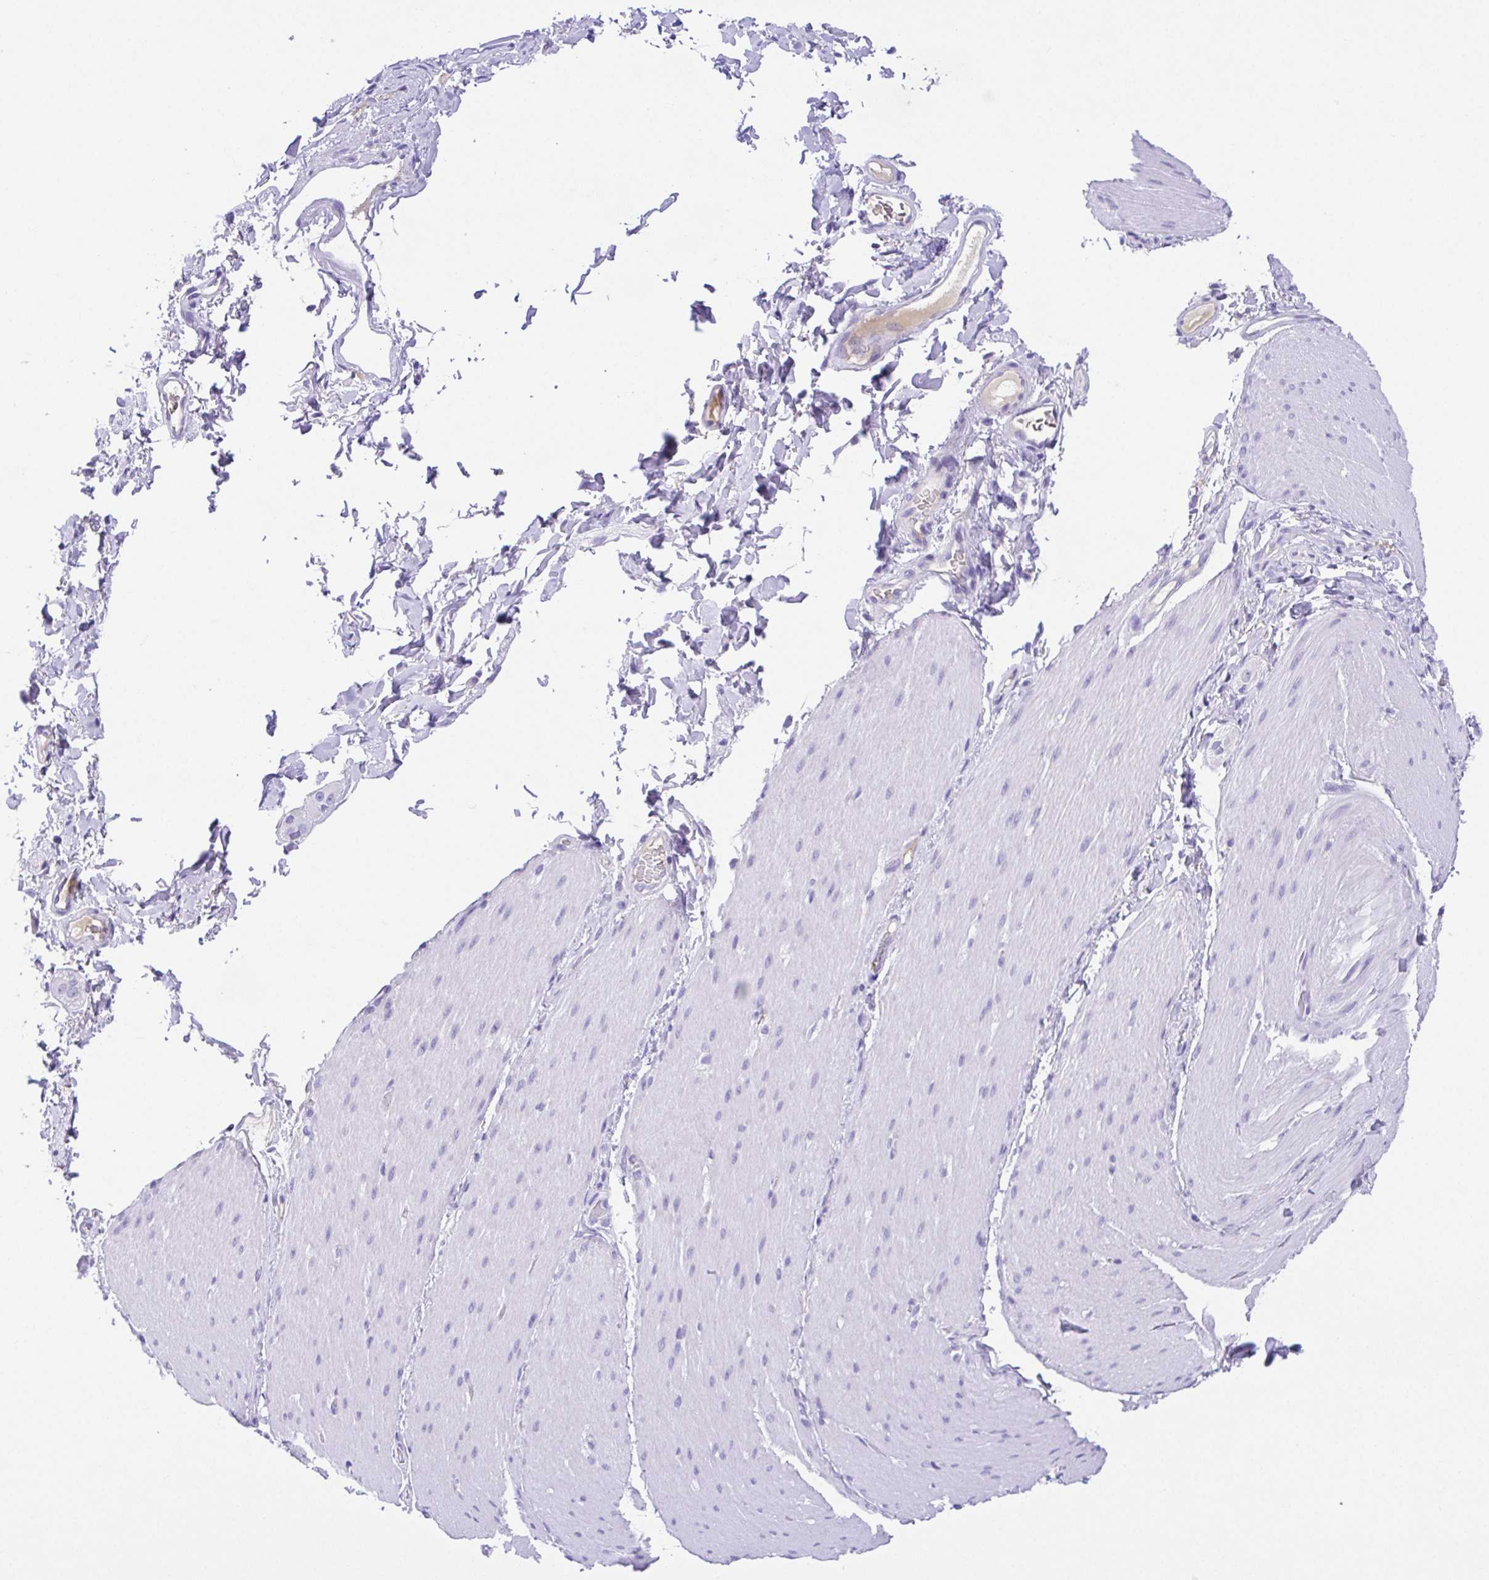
{"staining": {"intensity": "negative", "quantity": "none", "location": "none"}, "tissue": "smooth muscle", "cell_type": "Smooth muscle cells", "image_type": "normal", "snomed": [{"axis": "morphology", "description": "Normal tissue, NOS"}, {"axis": "topography", "description": "Smooth muscle"}, {"axis": "topography", "description": "Colon"}], "caption": "High power microscopy image of an immunohistochemistry (IHC) histopathology image of normal smooth muscle, revealing no significant expression in smooth muscle cells.", "gene": "SPATA4", "patient": {"sex": "male", "age": 73}}